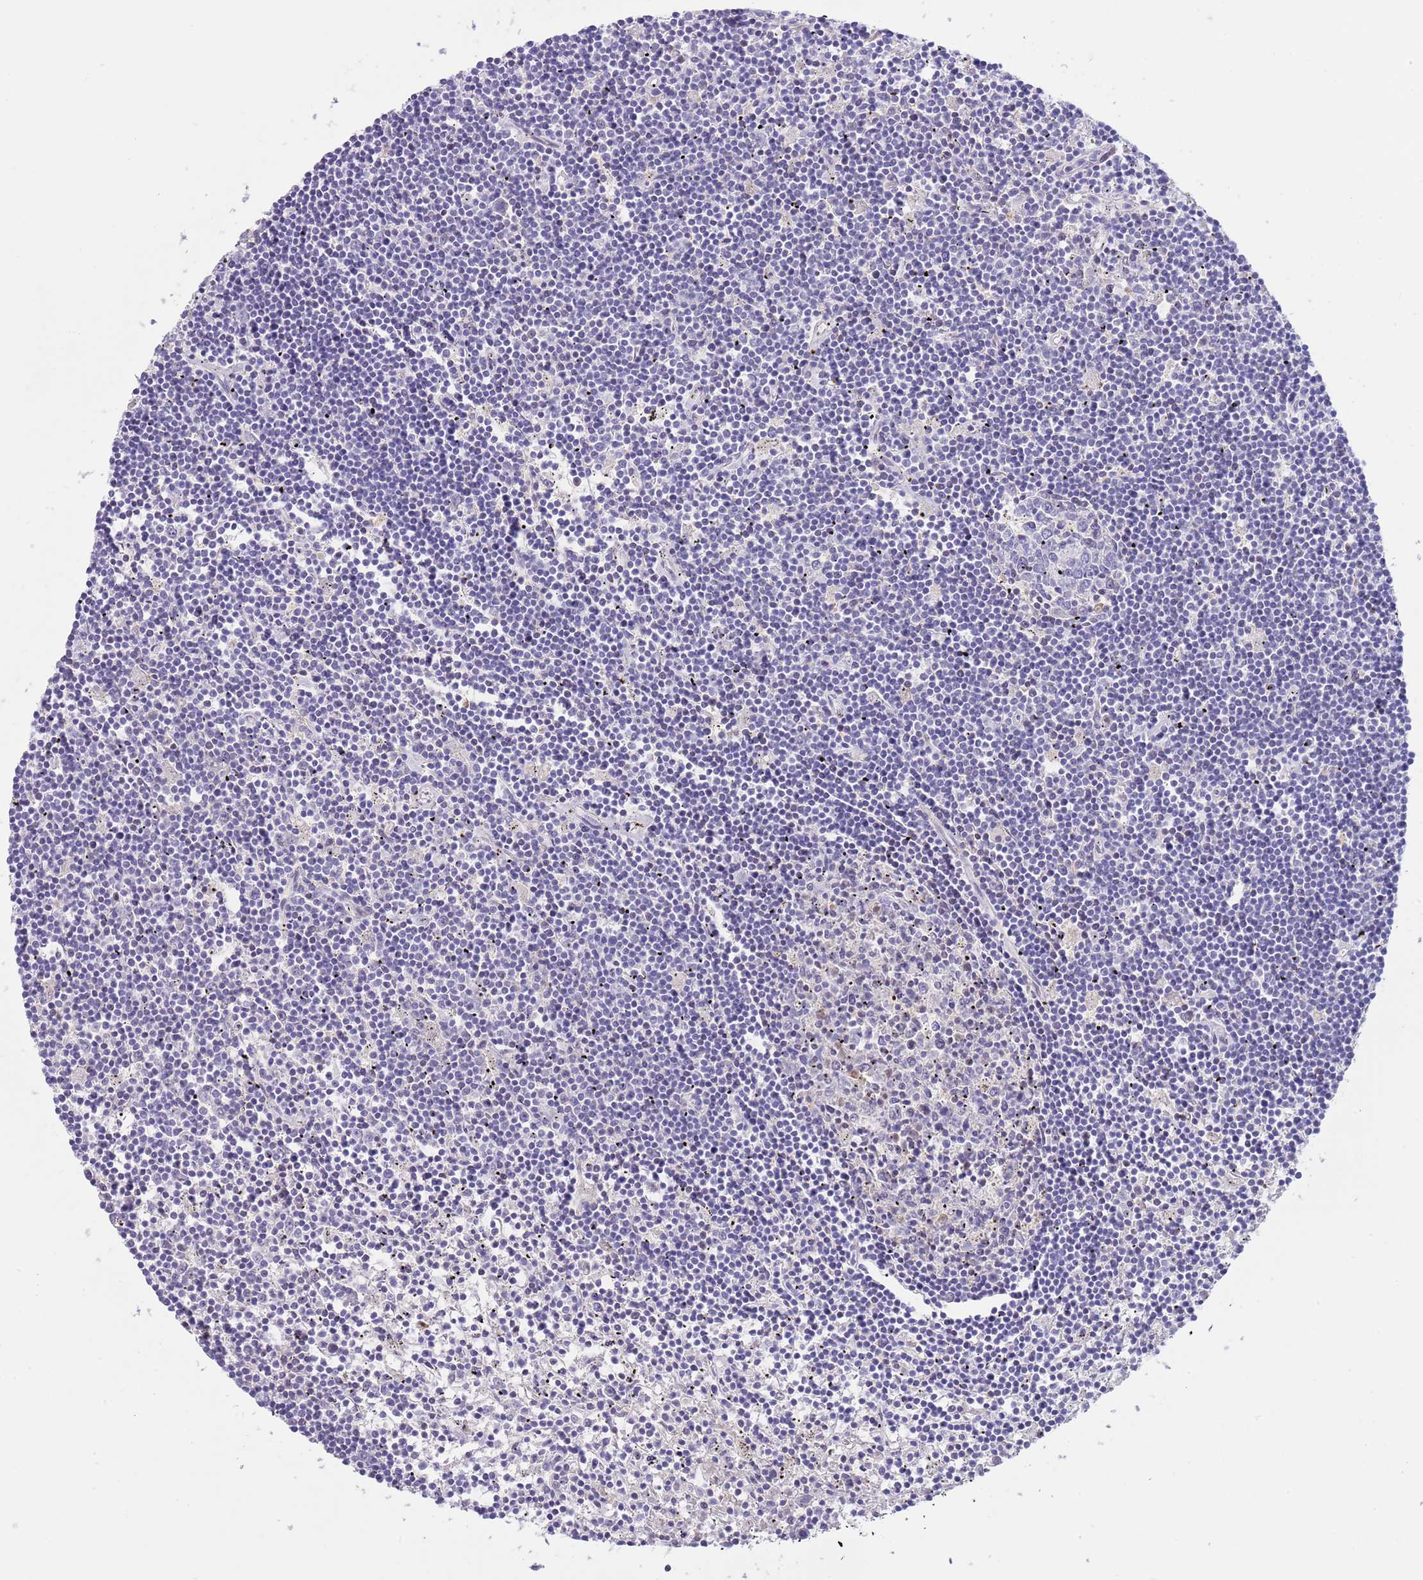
{"staining": {"intensity": "negative", "quantity": "none", "location": "none"}, "tissue": "lymphoma", "cell_type": "Tumor cells", "image_type": "cancer", "snomed": [{"axis": "morphology", "description": "Malignant lymphoma, non-Hodgkin's type, Low grade"}, {"axis": "topography", "description": "Spleen"}], "caption": "DAB (3,3'-diaminobenzidine) immunohistochemical staining of low-grade malignant lymphoma, non-Hodgkin's type shows no significant positivity in tumor cells.", "gene": "LEPROTL1", "patient": {"sex": "male", "age": 76}}